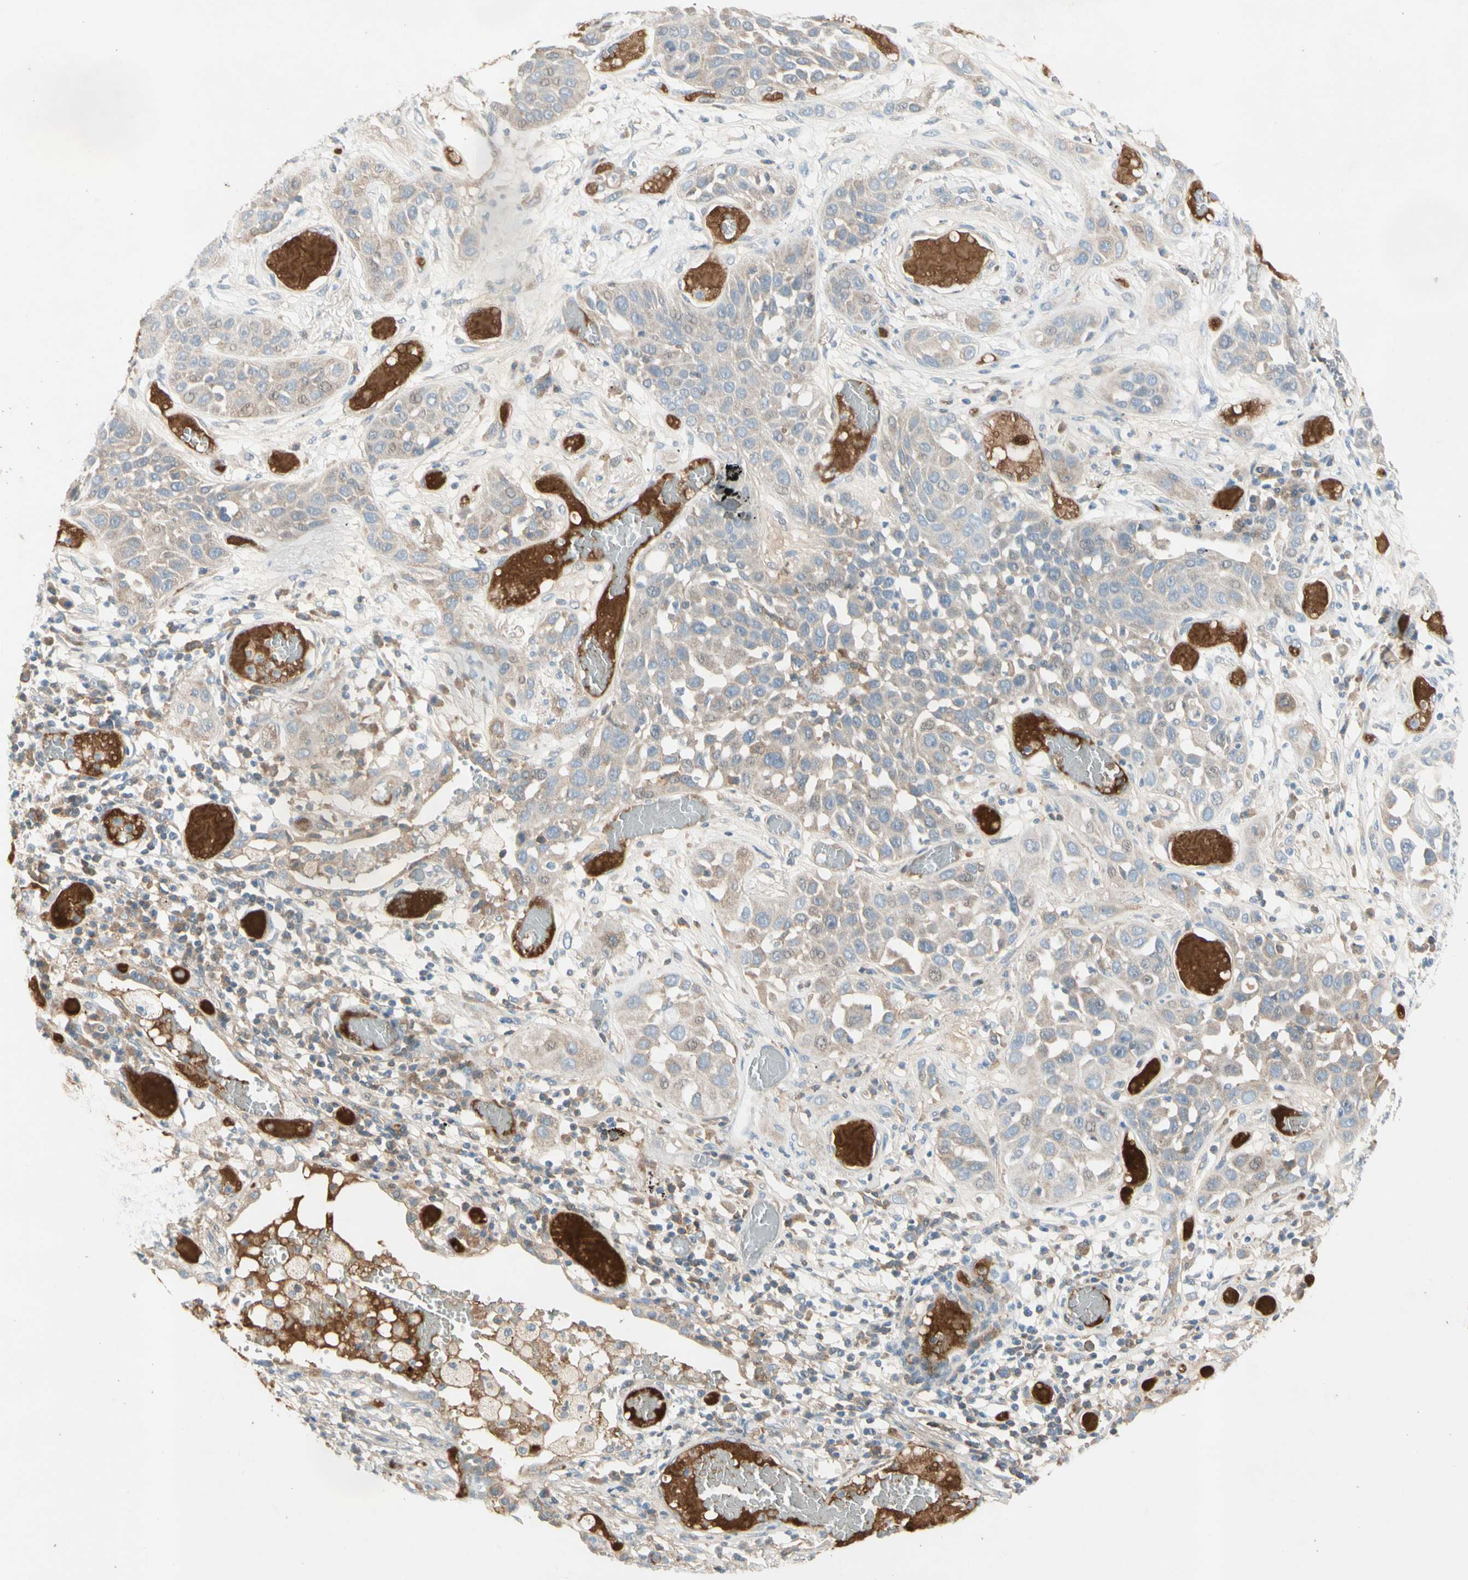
{"staining": {"intensity": "negative", "quantity": "none", "location": "none"}, "tissue": "lung cancer", "cell_type": "Tumor cells", "image_type": "cancer", "snomed": [{"axis": "morphology", "description": "Squamous cell carcinoma, NOS"}, {"axis": "topography", "description": "Lung"}], "caption": "Immunohistochemical staining of human lung squamous cell carcinoma exhibits no significant staining in tumor cells.", "gene": "SERPIND1", "patient": {"sex": "male", "age": 71}}